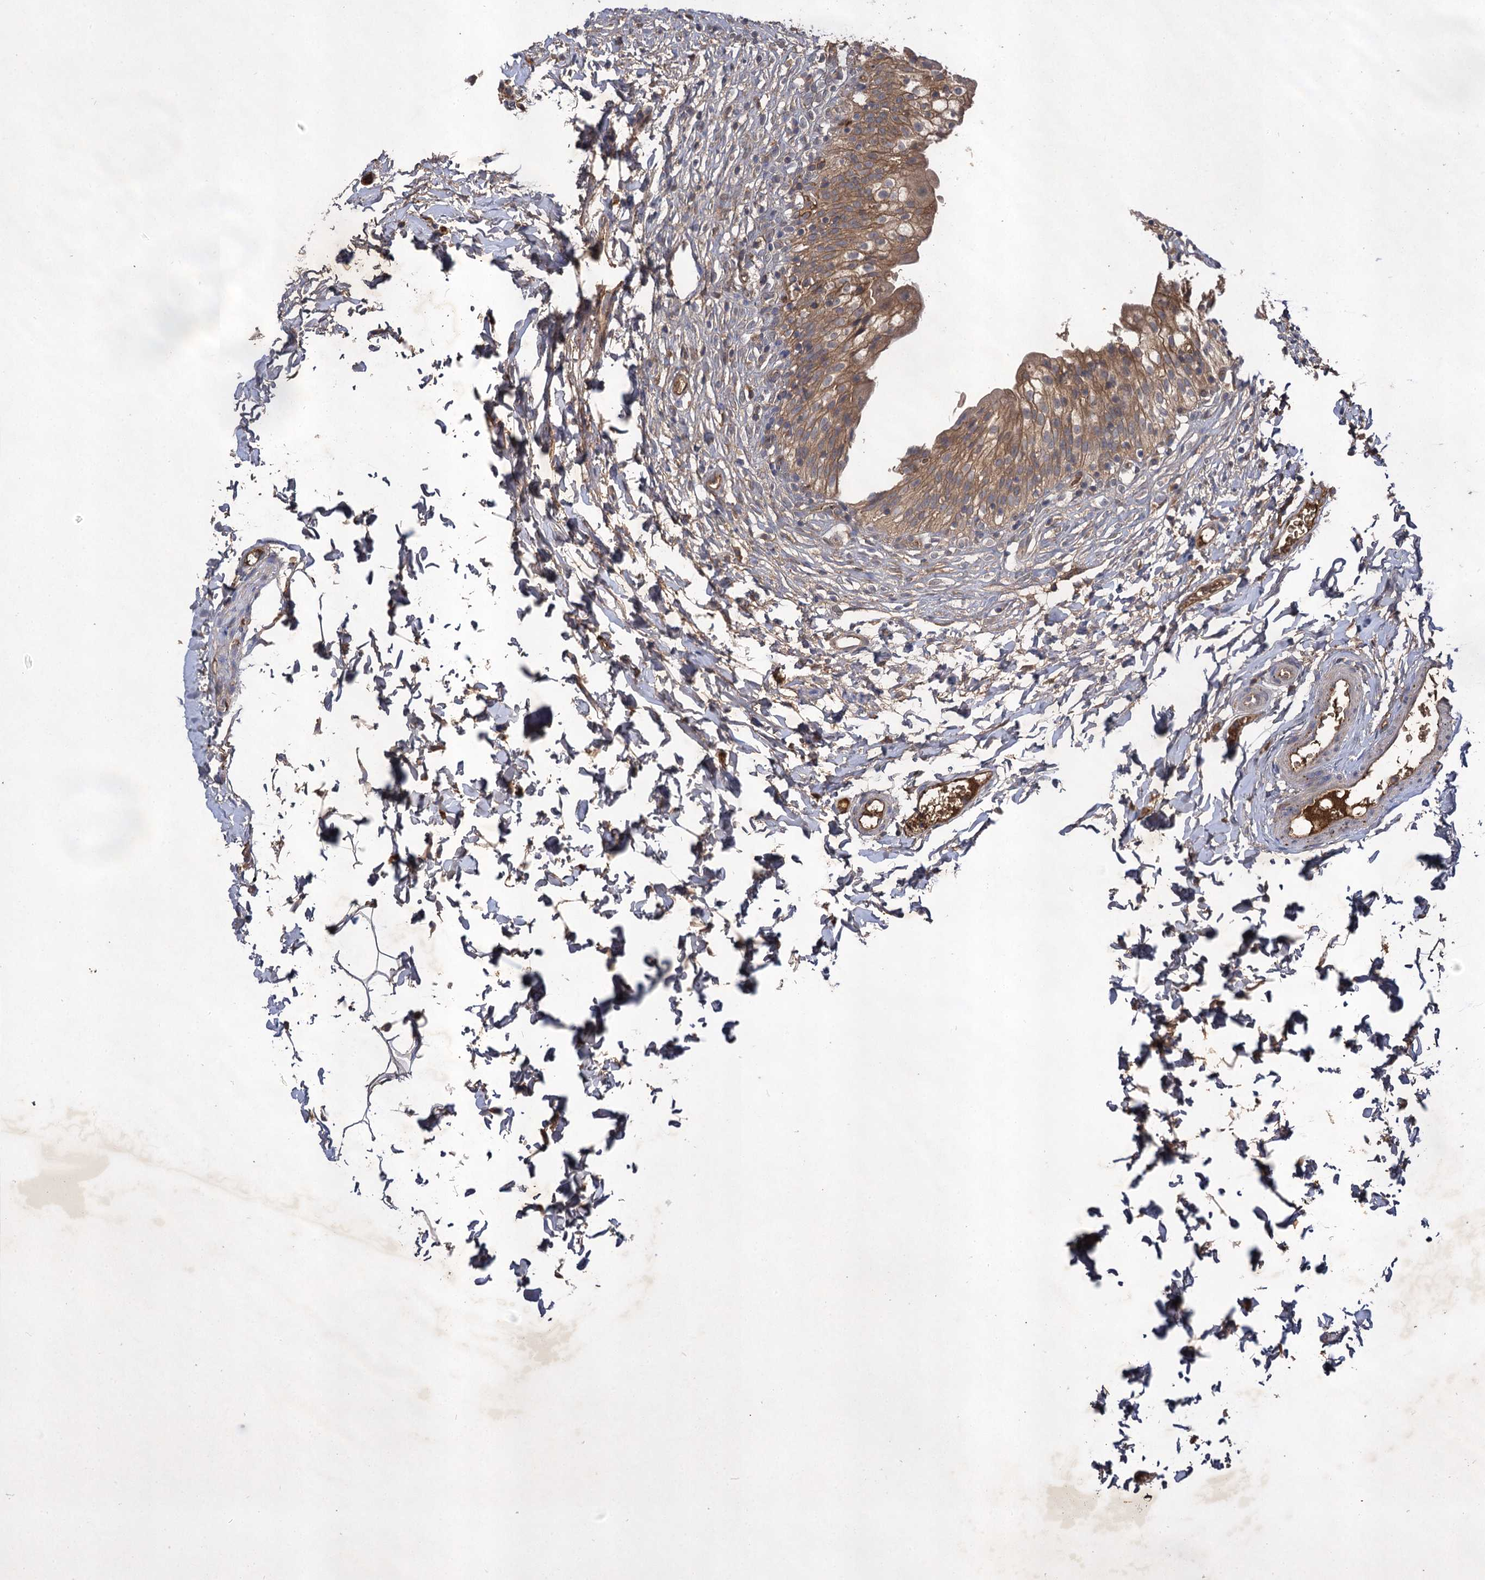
{"staining": {"intensity": "moderate", "quantity": ">75%", "location": "cytoplasmic/membranous"}, "tissue": "urinary bladder", "cell_type": "Urothelial cells", "image_type": "normal", "snomed": [{"axis": "morphology", "description": "Normal tissue, NOS"}, {"axis": "topography", "description": "Urinary bladder"}], "caption": "IHC (DAB) staining of benign human urinary bladder demonstrates moderate cytoplasmic/membranous protein staining in about >75% of urothelial cells.", "gene": "USP50", "patient": {"sex": "male", "age": 55}}